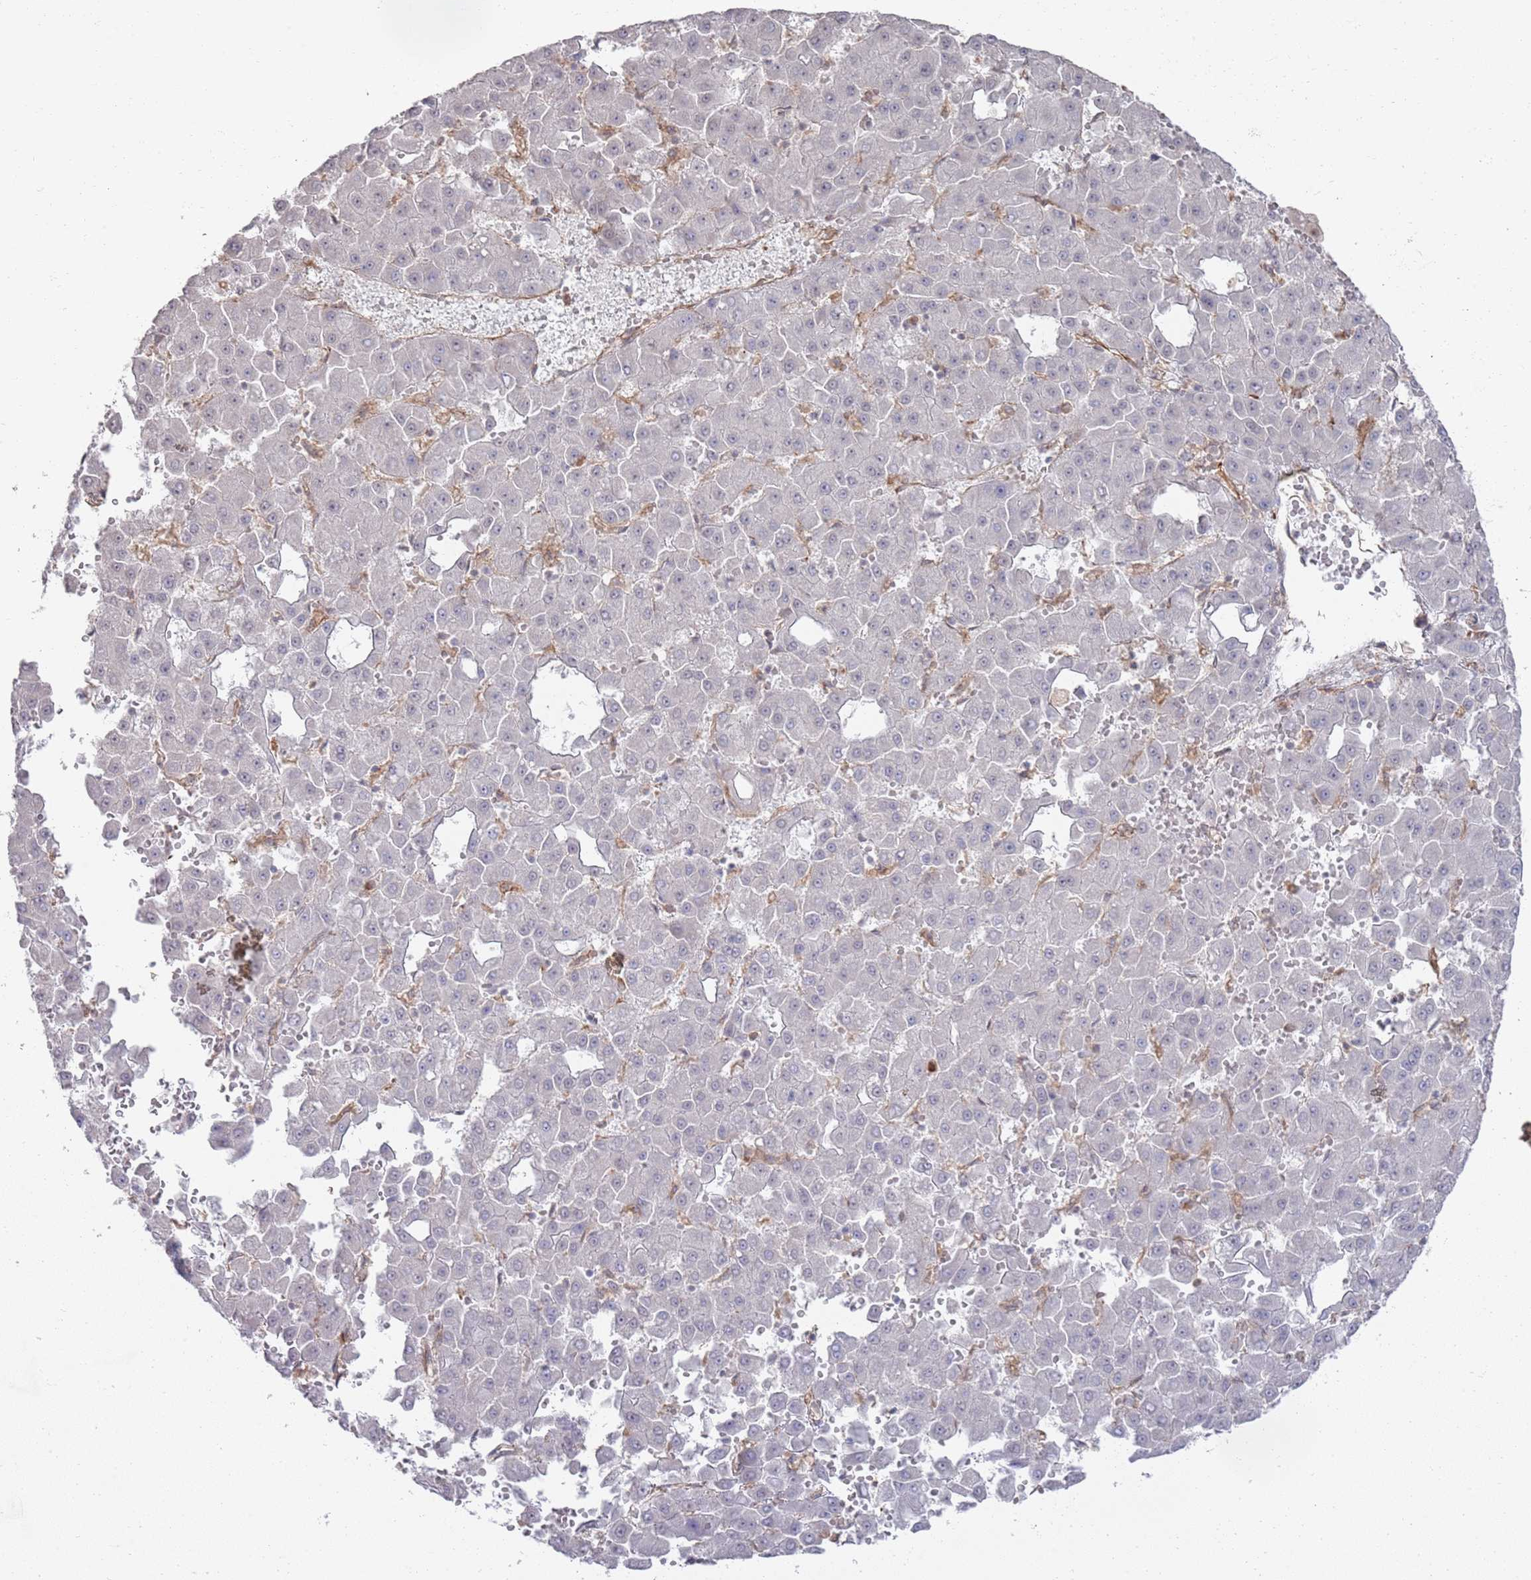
{"staining": {"intensity": "negative", "quantity": "none", "location": "none"}, "tissue": "liver cancer", "cell_type": "Tumor cells", "image_type": "cancer", "snomed": [{"axis": "morphology", "description": "Carcinoma, Hepatocellular, NOS"}, {"axis": "topography", "description": "Liver"}], "caption": "Liver cancer stained for a protein using IHC exhibits no expression tumor cells.", "gene": "PHF21A", "patient": {"sex": "male", "age": 47}}